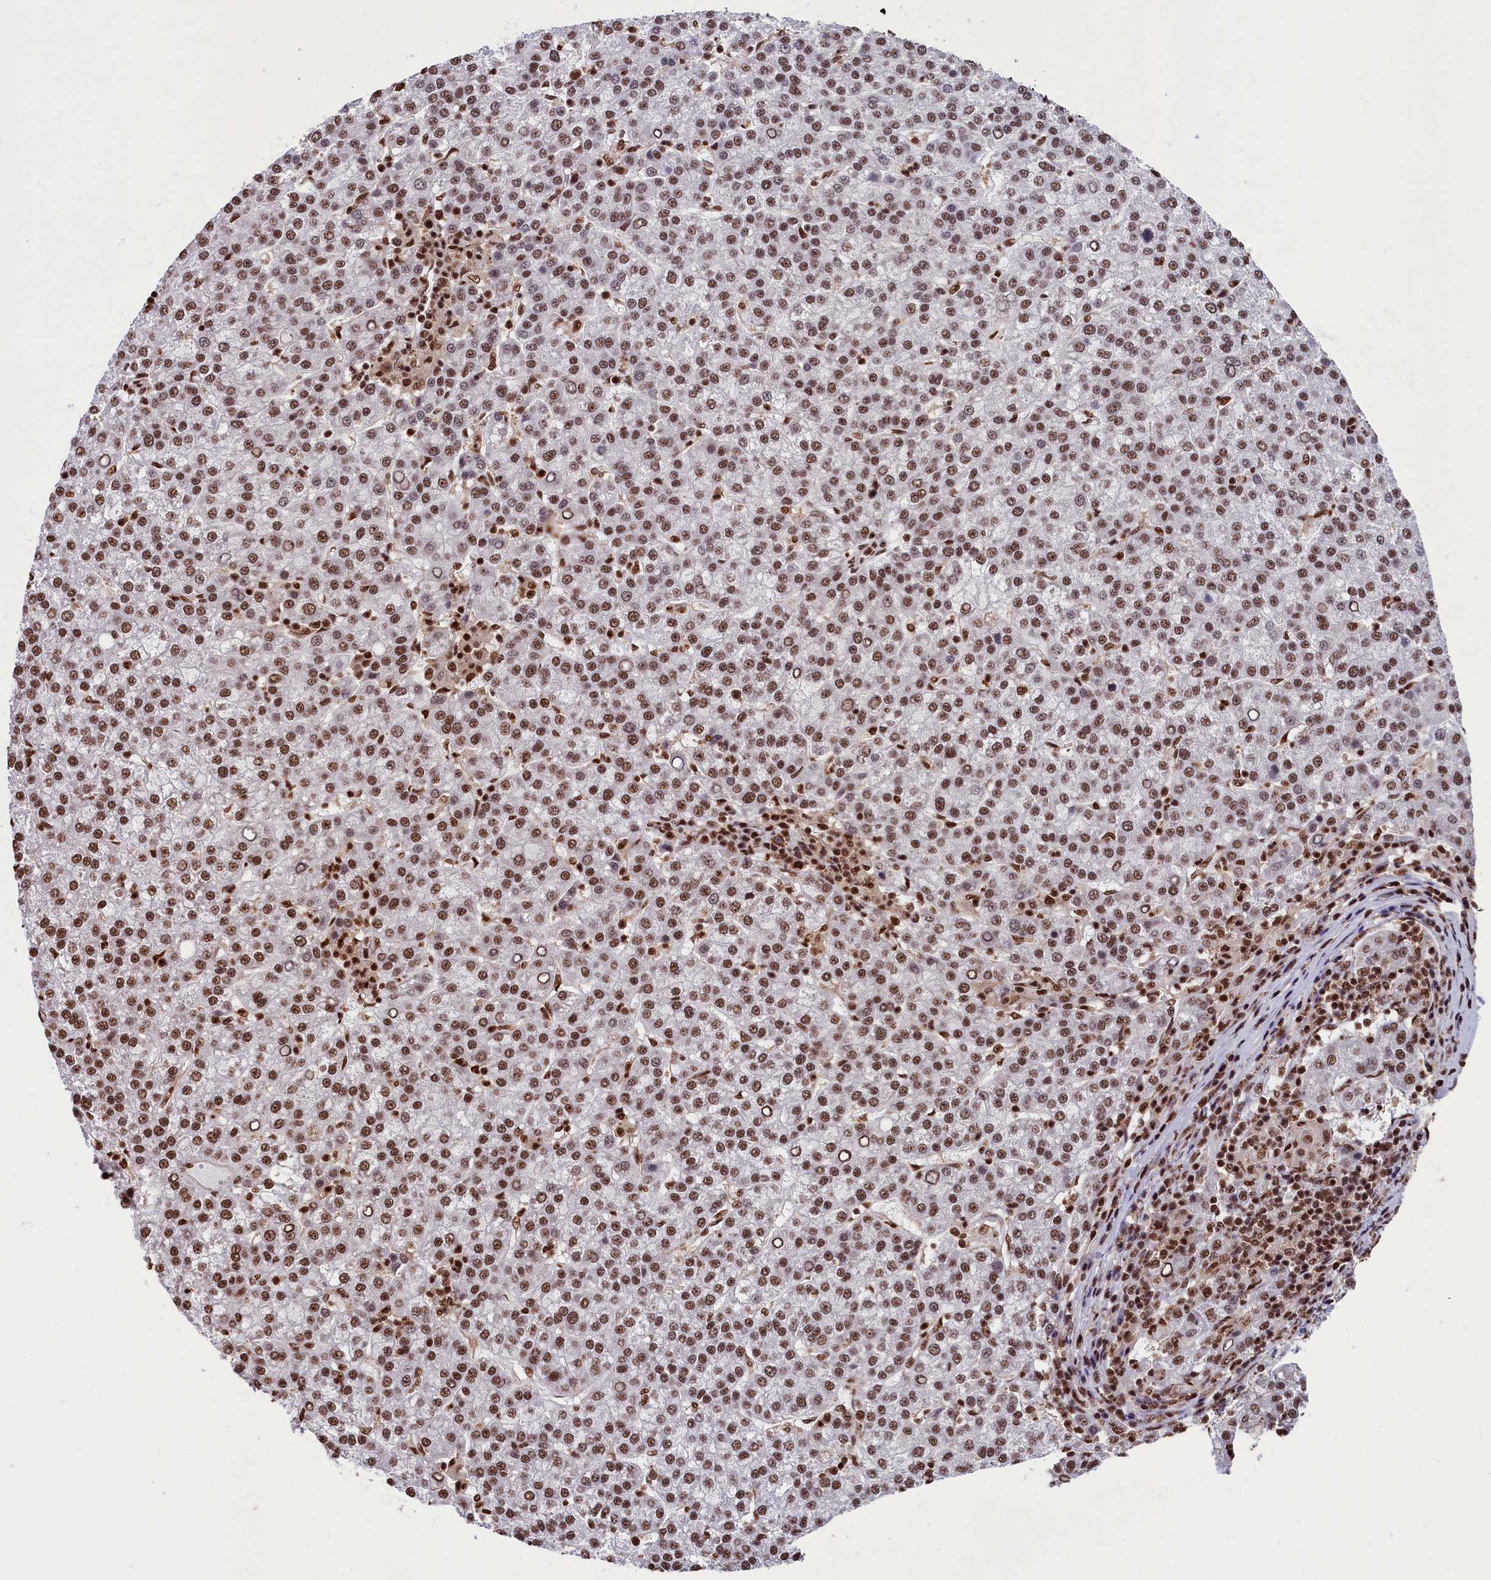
{"staining": {"intensity": "strong", "quantity": ">75%", "location": "nuclear"}, "tissue": "liver cancer", "cell_type": "Tumor cells", "image_type": "cancer", "snomed": [{"axis": "morphology", "description": "Carcinoma, Hepatocellular, NOS"}, {"axis": "topography", "description": "Liver"}], "caption": "A photomicrograph showing strong nuclear staining in about >75% of tumor cells in liver cancer, as visualized by brown immunohistochemical staining.", "gene": "SNRPD2", "patient": {"sex": "female", "age": 58}}